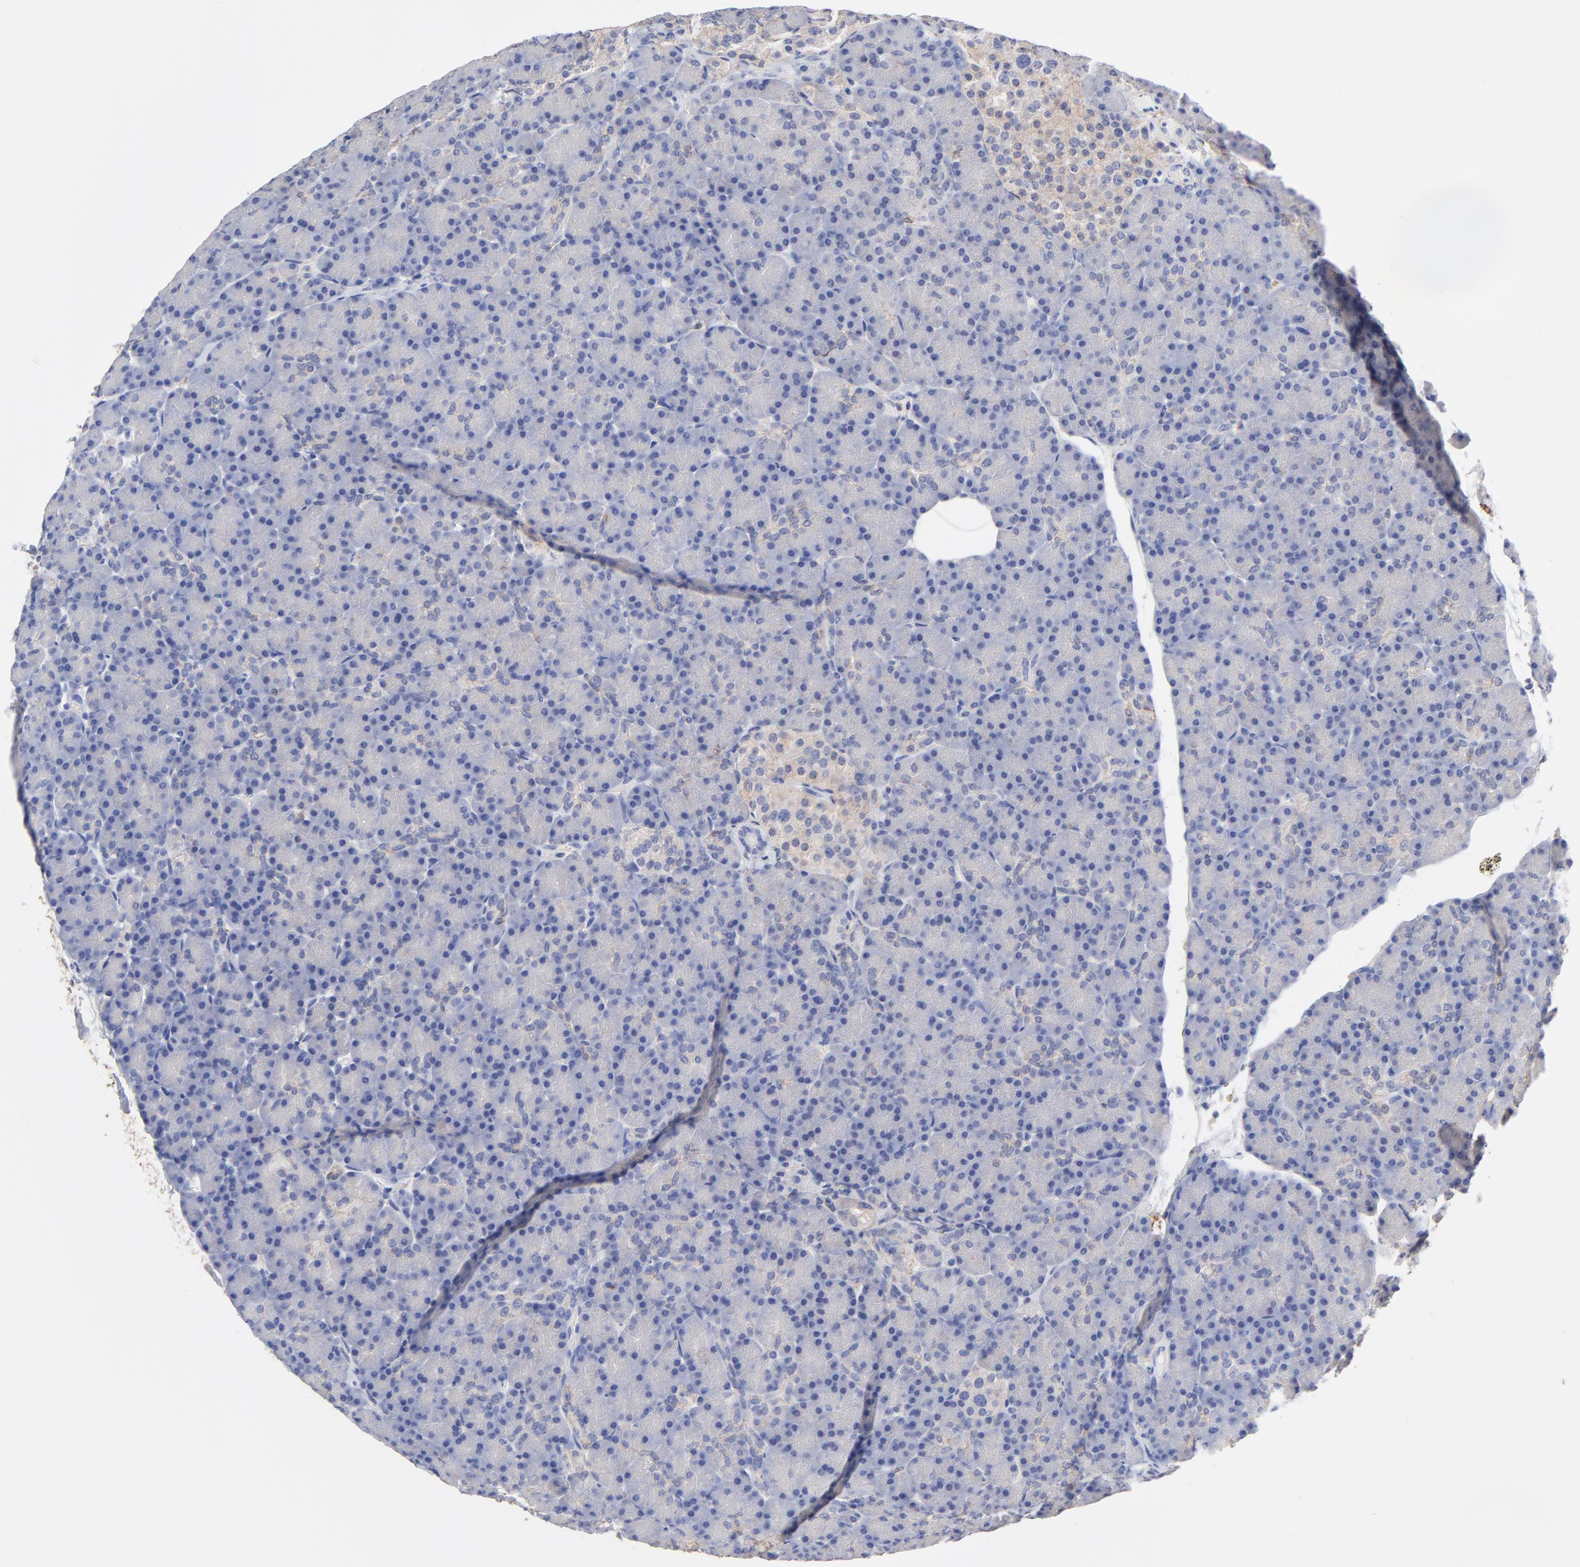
{"staining": {"intensity": "weak", "quantity": "<25%", "location": "cytoplasmic/membranous"}, "tissue": "pancreas", "cell_type": "Exocrine glandular cells", "image_type": "normal", "snomed": [{"axis": "morphology", "description": "Normal tissue, NOS"}, {"axis": "topography", "description": "Pancreas"}], "caption": "This micrograph is of benign pancreas stained with immunohistochemistry (IHC) to label a protein in brown with the nuclei are counter-stained blue. There is no positivity in exocrine glandular cells.", "gene": "ASL", "patient": {"sex": "female", "age": 43}}